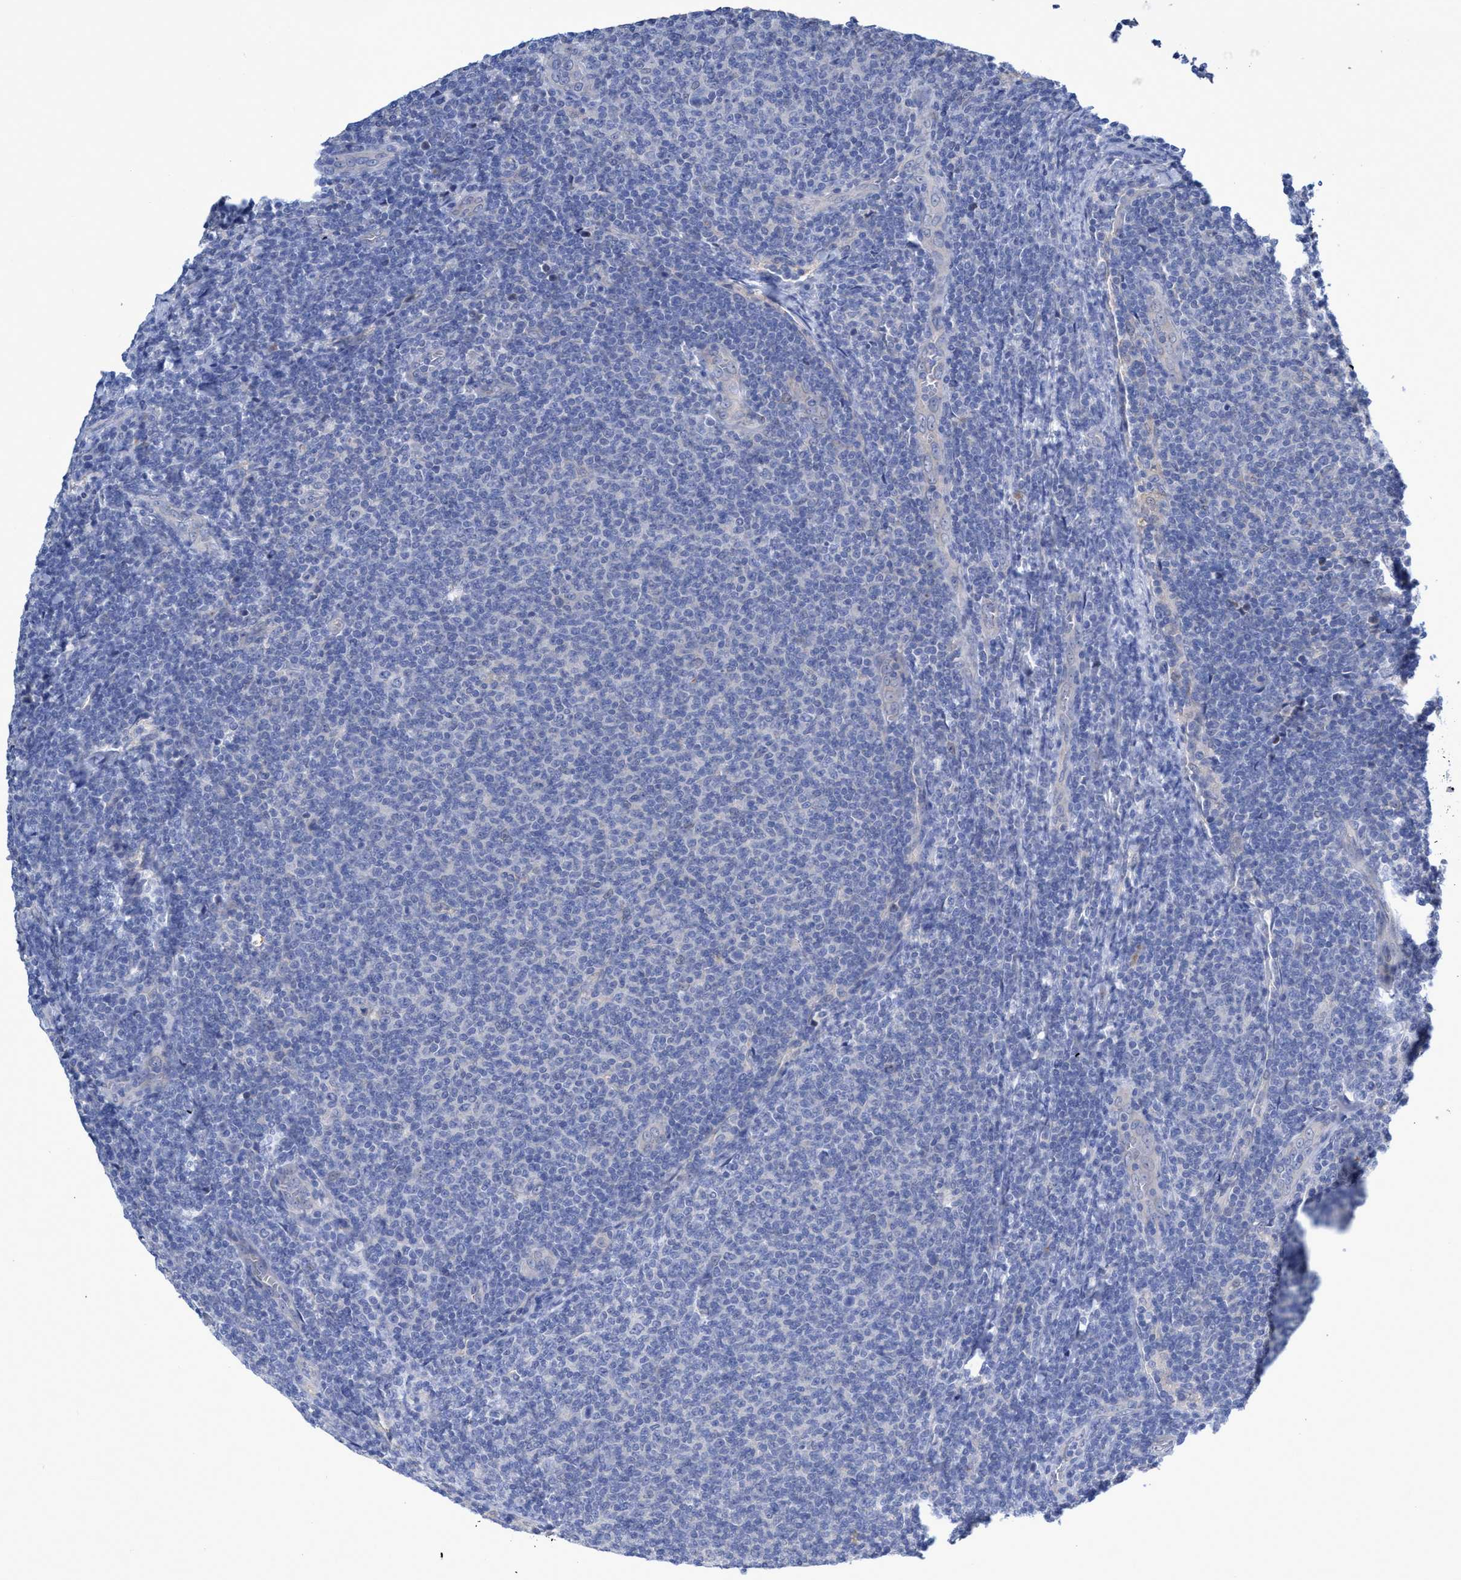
{"staining": {"intensity": "negative", "quantity": "none", "location": "none"}, "tissue": "lymphoma", "cell_type": "Tumor cells", "image_type": "cancer", "snomed": [{"axis": "morphology", "description": "Malignant lymphoma, non-Hodgkin's type, Low grade"}, {"axis": "topography", "description": "Lymph node"}], "caption": "Tumor cells show no significant protein staining in malignant lymphoma, non-Hodgkin's type (low-grade).", "gene": "SVEP1", "patient": {"sex": "male", "age": 66}}